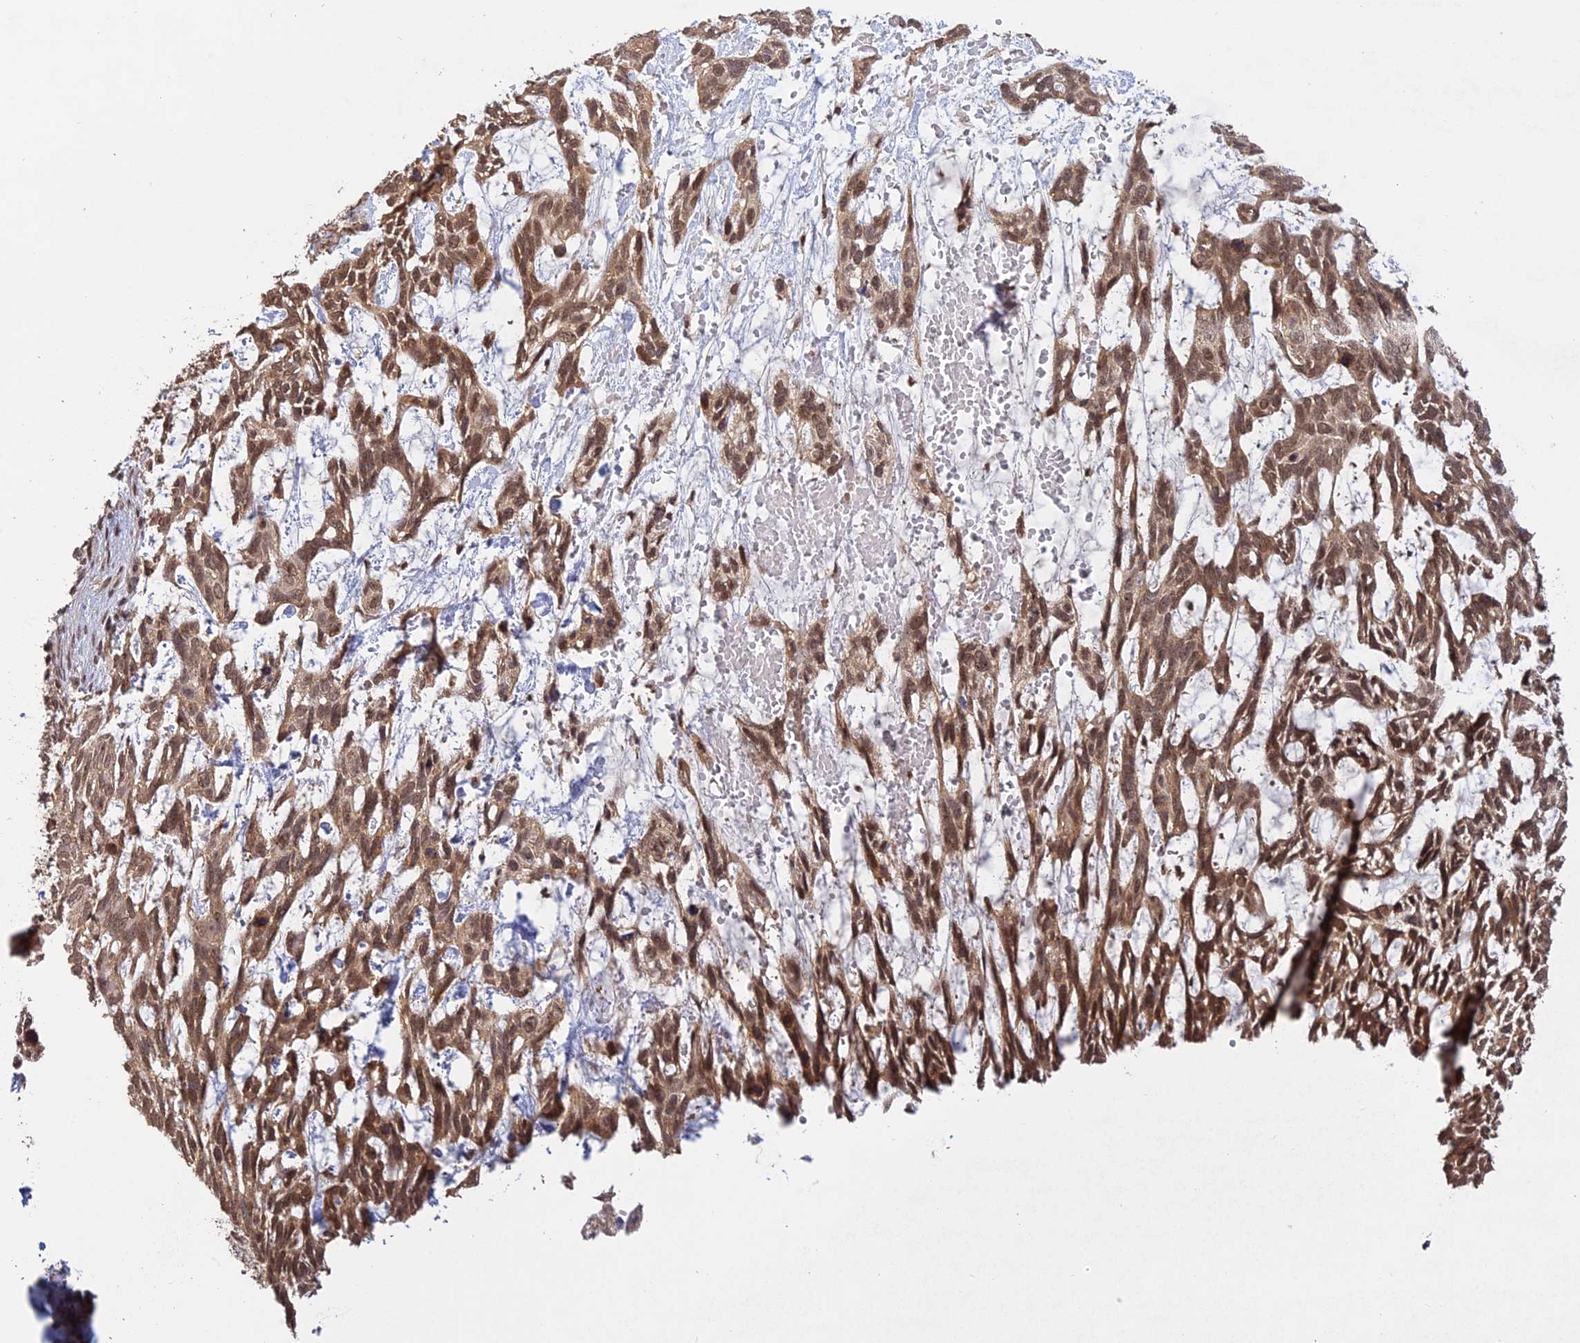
{"staining": {"intensity": "moderate", "quantity": ">75%", "location": "cytoplasmic/membranous,nuclear"}, "tissue": "skin cancer", "cell_type": "Tumor cells", "image_type": "cancer", "snomed": [{"axis": "morphology", "description": "Basal cell carcinoma"}, {"axis": "topography", "description": "Skin"}], "caption": "Immunohistochemistry (IHC) of skin basal cell carcinoma demonstrates medium levels of moderate cytoplasmic/membranous and nuclear staining in approximately >75% of tumor cells.", "gene": "PKIG", "patient": {"sex": "male", "age": 88}}